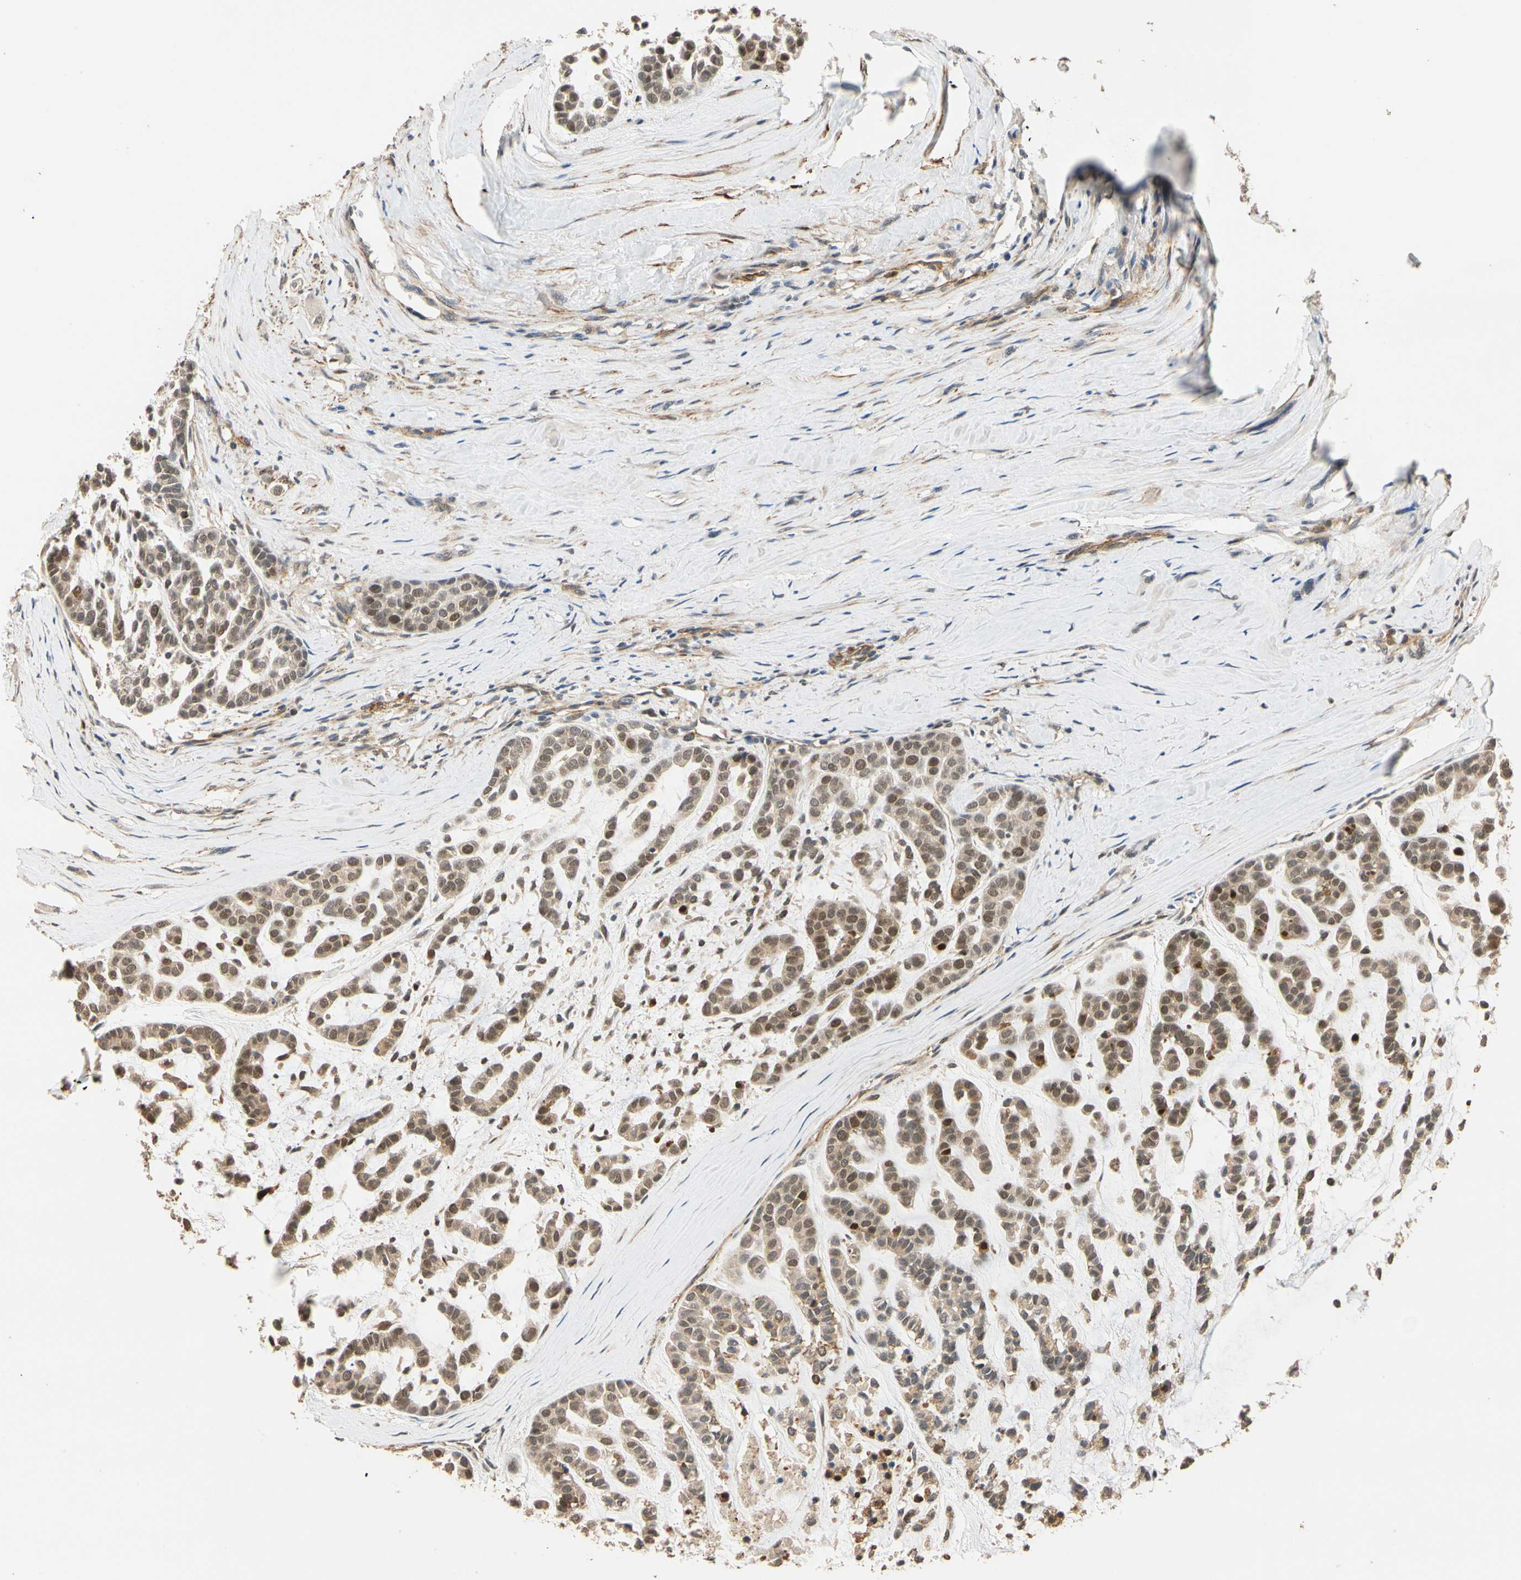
{"staining": {"intensity": "moderate", "quantity": "25%-75%", "location": "nuclear"}, "tissue": "head and neck cancer", "cell_type": "Tumor cells", "image_type": "cancer", "snomed": [{"axis": "morphology", "description": "Adenocarcinoma, NOS"}, {"axis": "morphology", "description": "Adenoma, NOS"}, {"axis": "topography", "description": "Head-Neck"}], "caption": "A histopathology image of human head and neck cancer stained for a protein exhibits moderate nuclear brown staining in tumor cells.", "gene": "QSER1", "patient": {"sex": "female", "age": 55}}